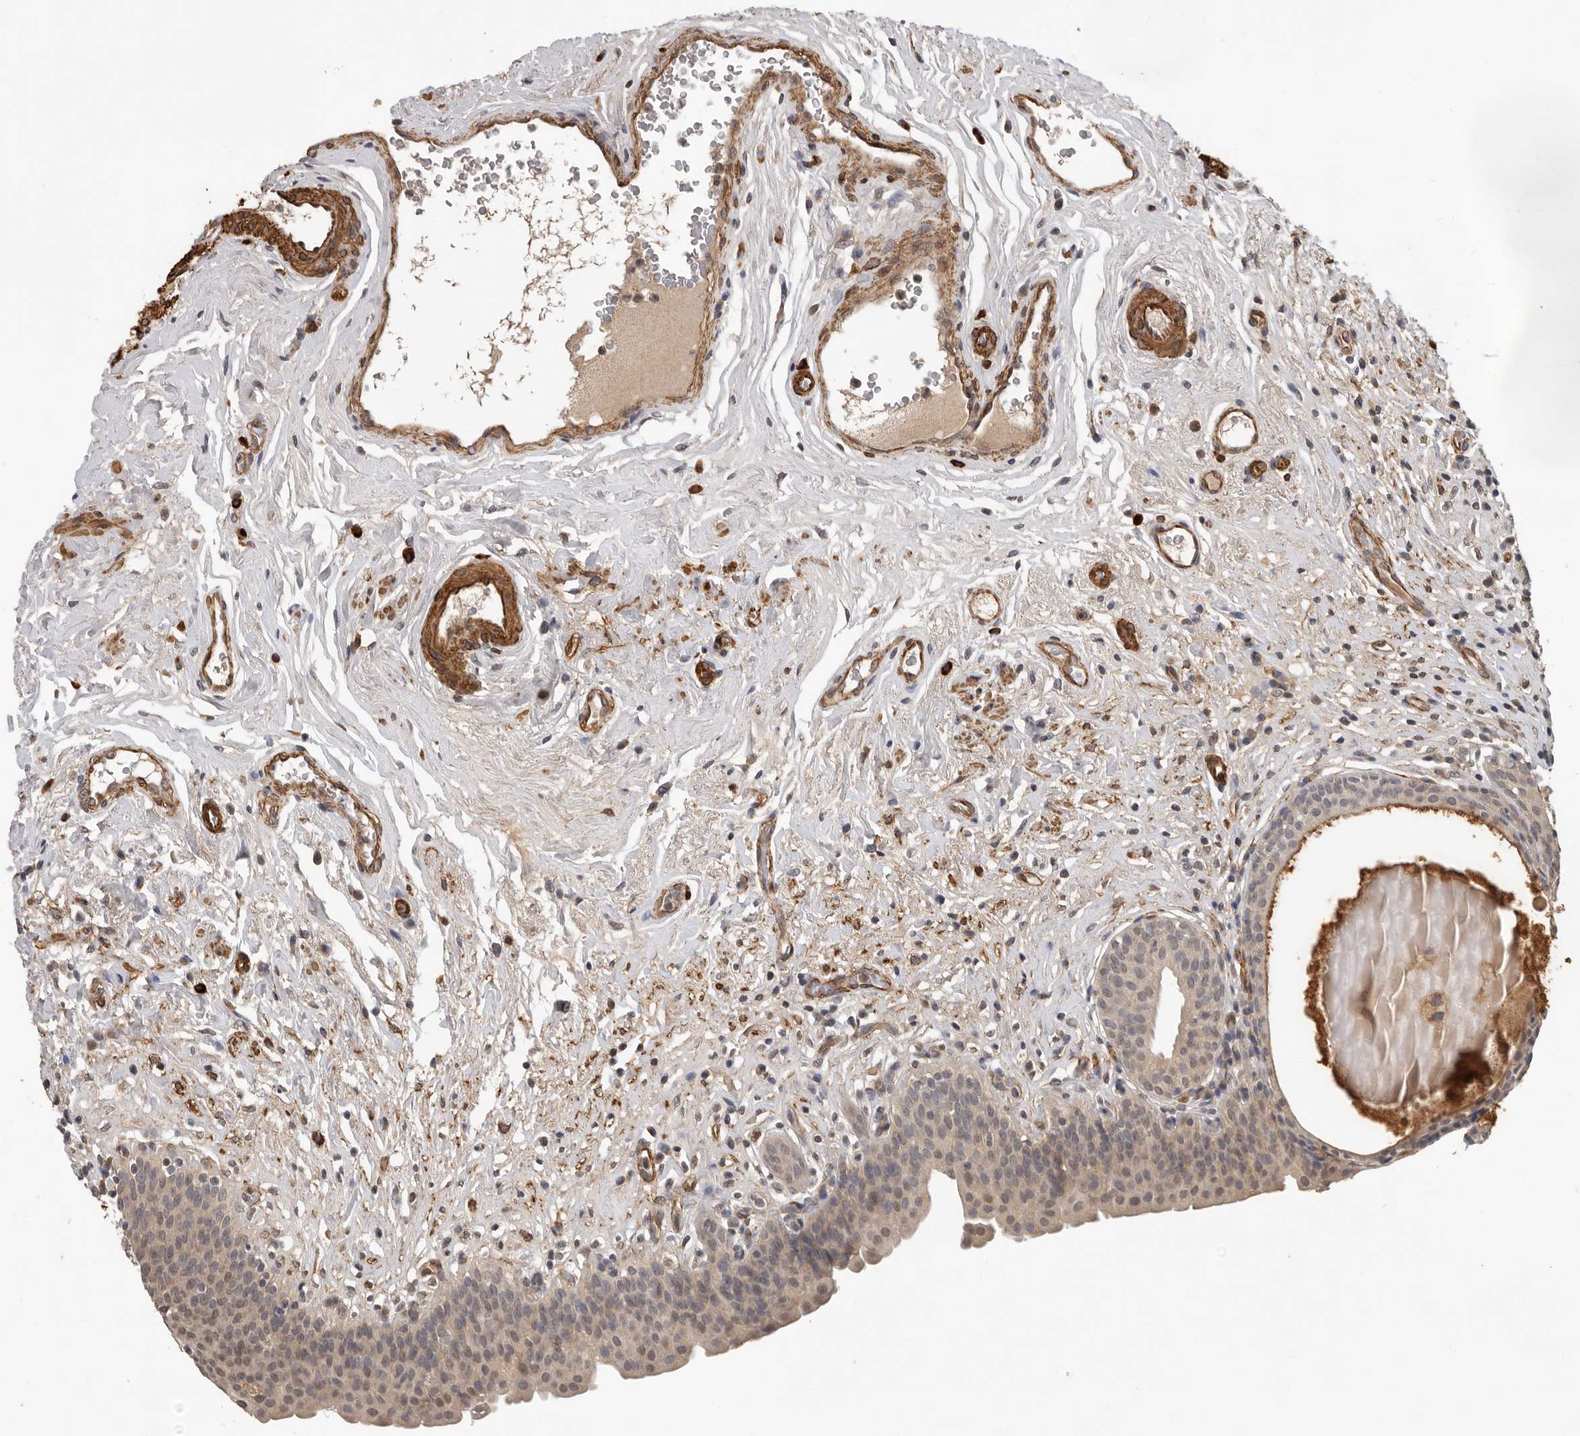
{"staining": {"intensity": "weak", "quantity": ">75%", "location": "cytoplasmic/membranous"}, "tissue": "urinary bladder", "cell_type": "Urothelial cells", "image_type": "normal", "snomed": [{"axis": "morphology", "description": "Normal tissue, NOS"}, {"axis": "topography", "description": "Urinary bladder"}], "caption": "Immunohistochemistry (IHC) (DAB) staining of unremarkable urinary bladder shows weak cytoplasmic/membranous protein expression in approximately >75% of urothelial cells.", "gene": "RNF157", "patient": {"sex": "male", "age": 83}}